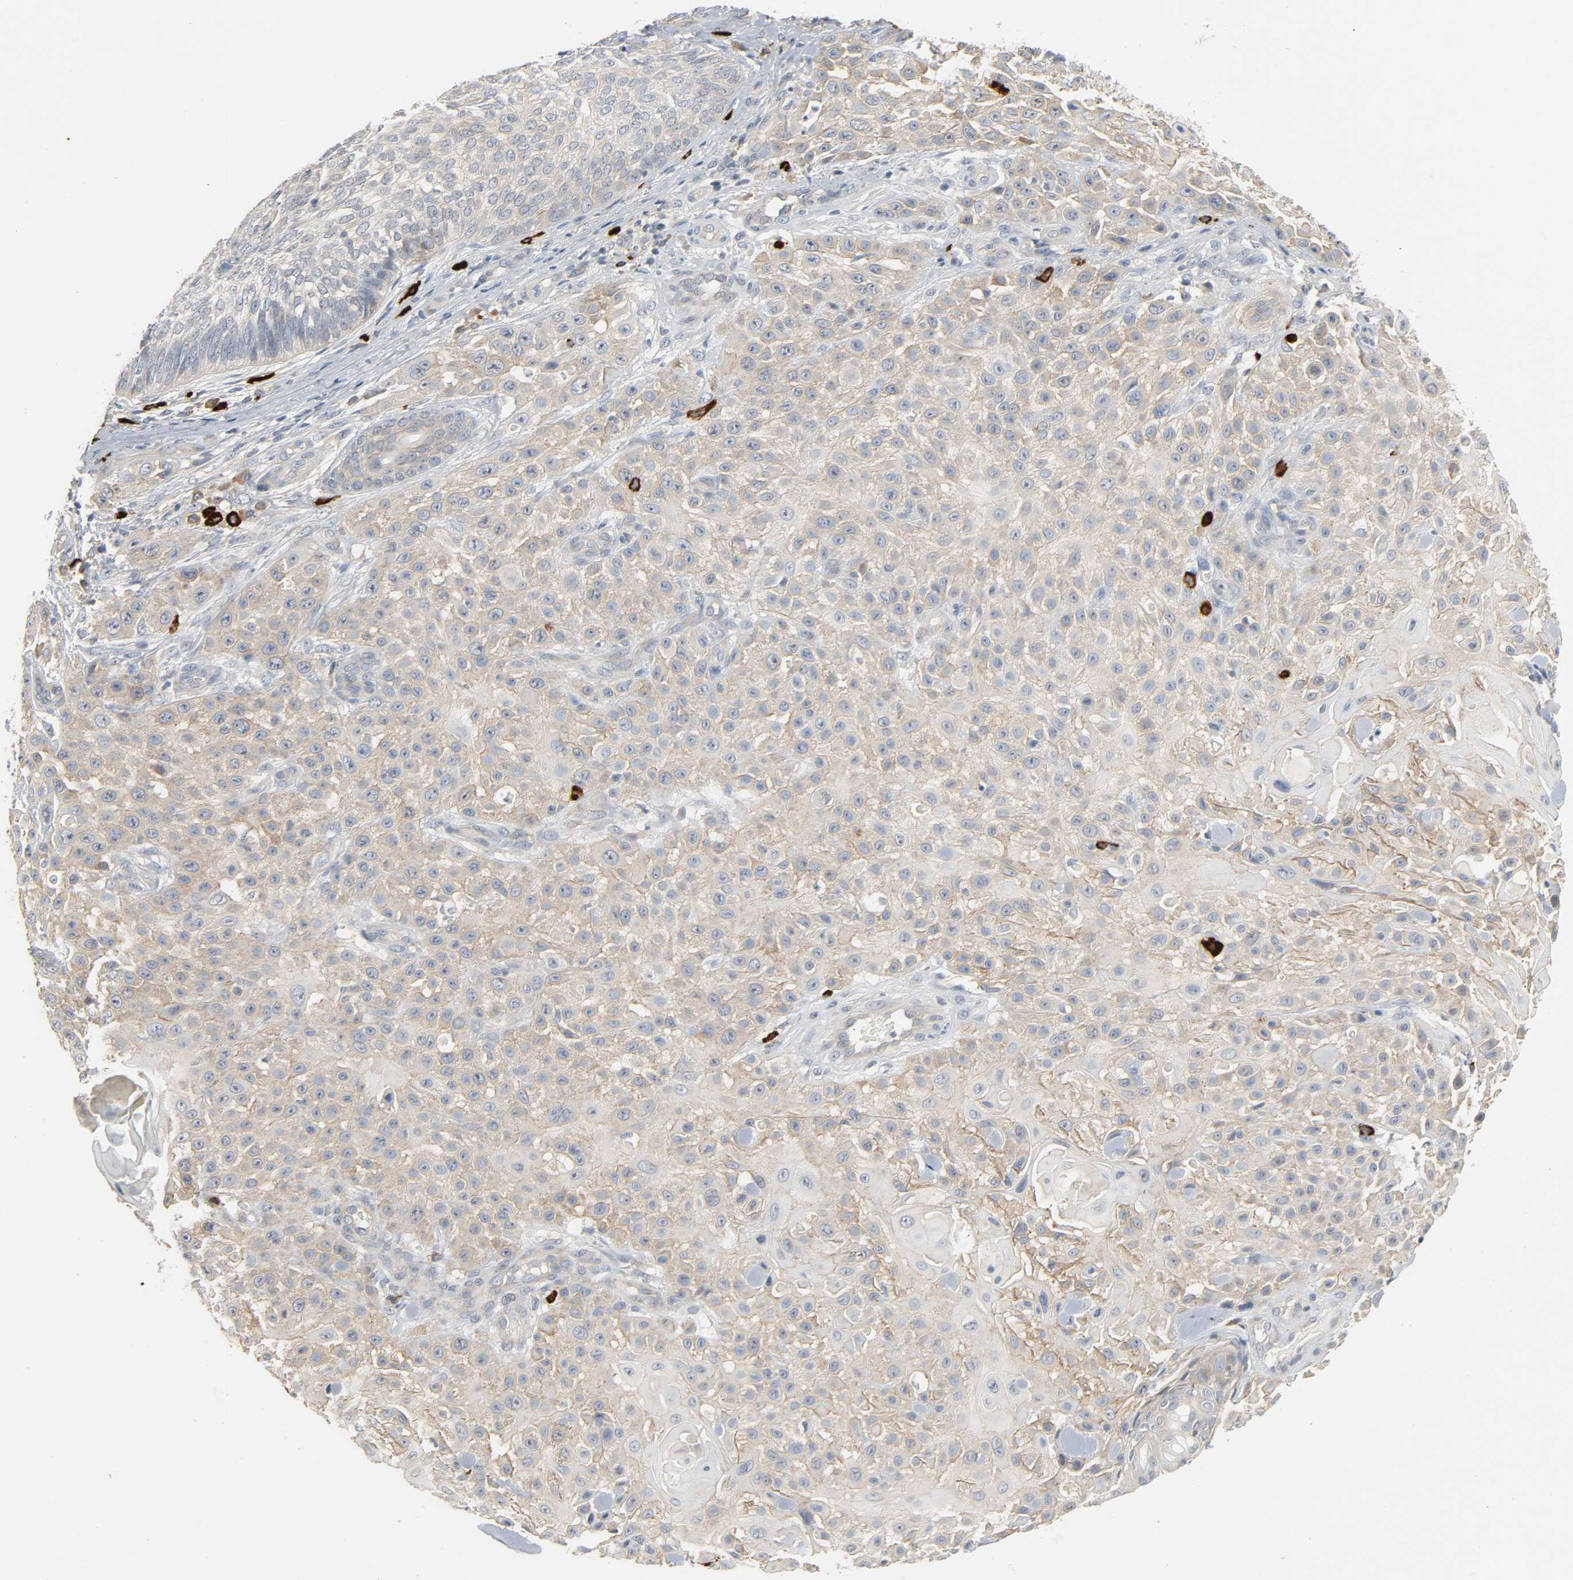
{"staining": {"intensity": "weak", "quantity": ">75%", "location": "cytoplasmic/membranous"}, "tissue": "skin cancer", "cell_type": "Tumor cells", "image_type": "cancer", "snomed": [{"axis": "morphology", "description": "Squamous cell carcinoma, NOS"}, {"axis": "topography", "description": "Skin"}], "caption": "Immunohistochemical staining of human squamous cell carcinoma (skin) demonstrates low levels of weak cytoplasmic/membranous protein staining in approximately >75% of tumor cells. The protein of interest is stained brown, and the nuclei are stained in blue (DAB IHC with brightfield microscopy, high magnification).", "gene": "LIMCH1", "patient": {"sex": "female", "age": 42}}